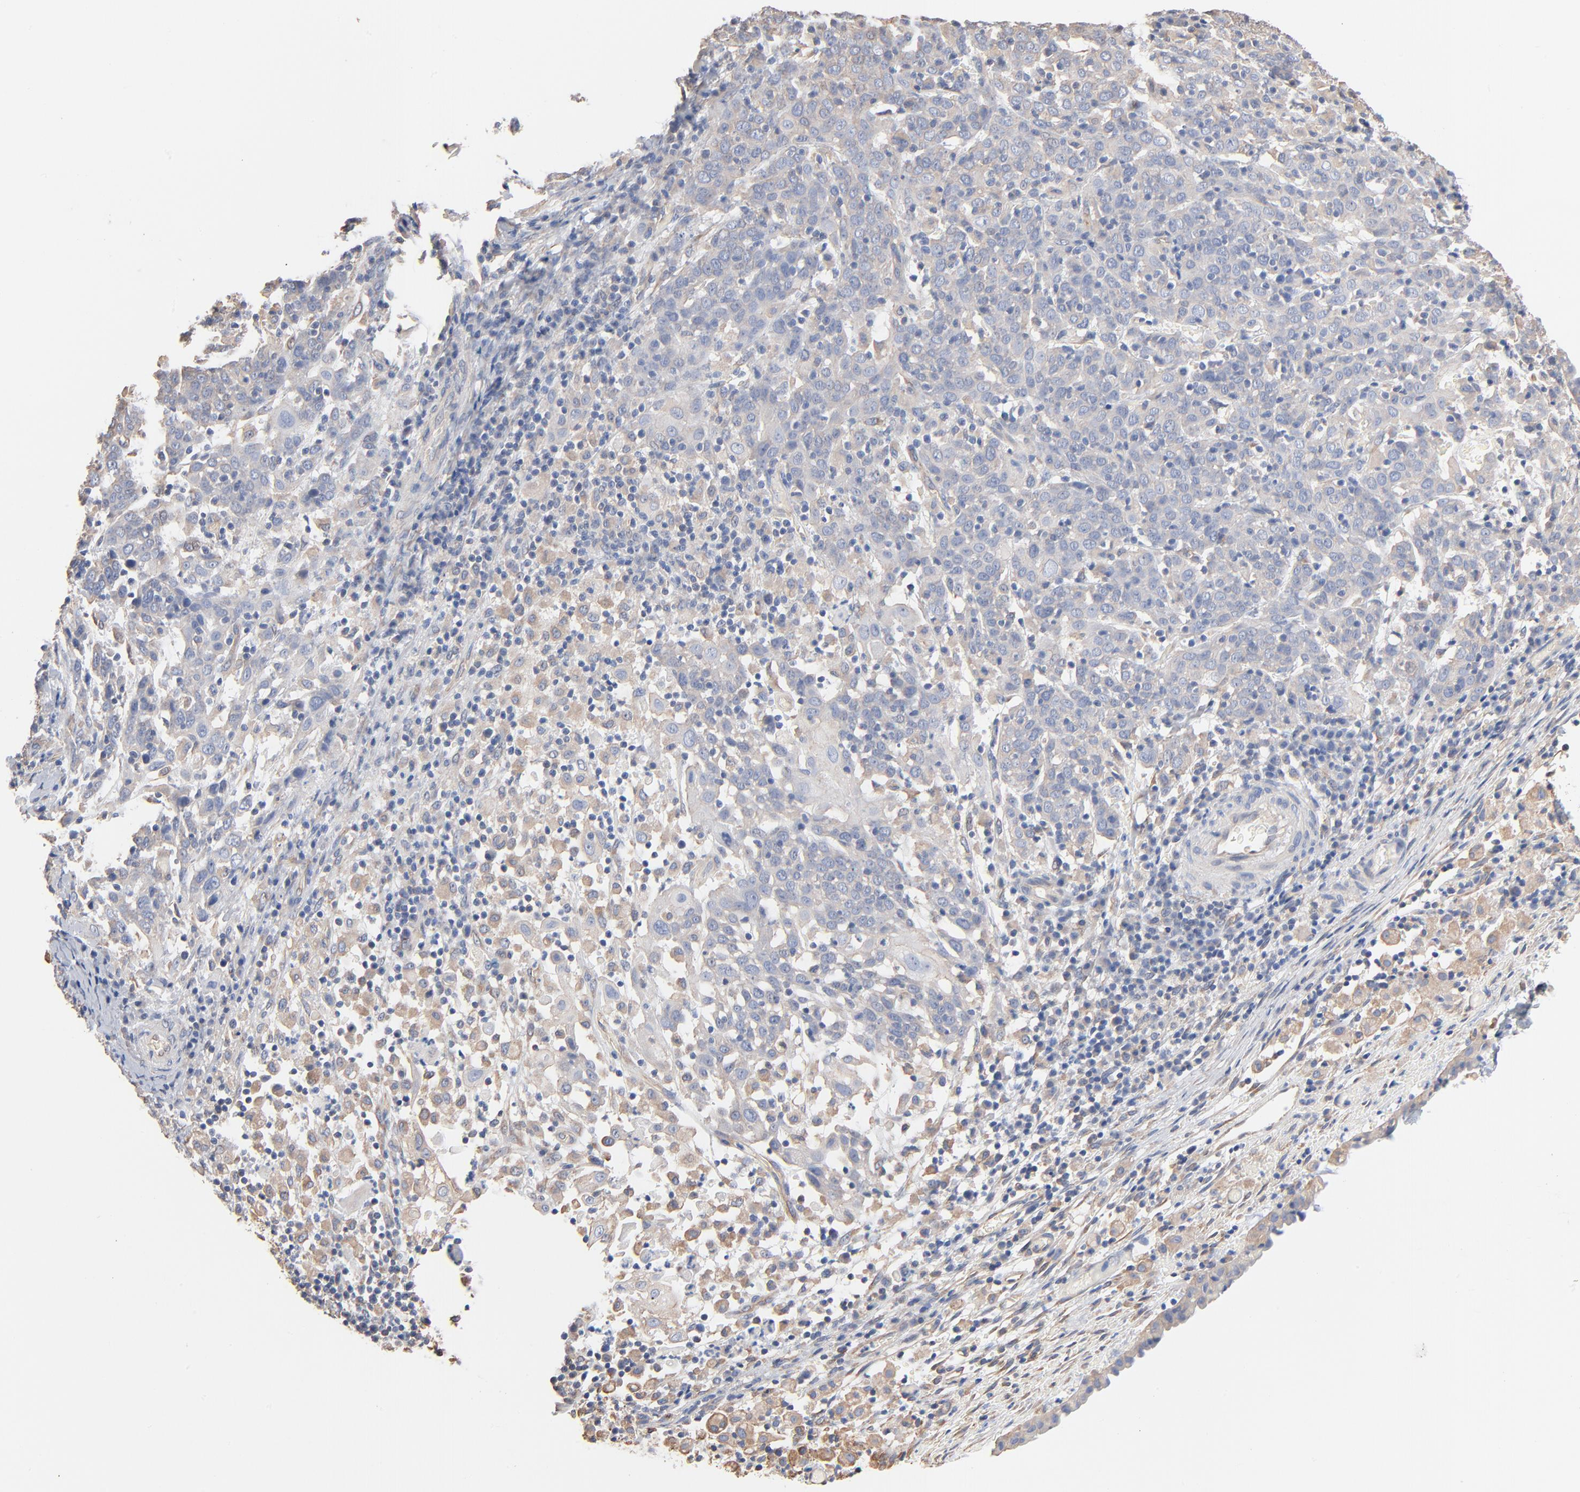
{"staining": {"intensity": "negative", "quantity": "none", "location": "none"}, "tissue": "cervical cancer", "cell_type": "Tumor cells", "image_type": "cancer", "snomed": [{"axis": "morphology", "description": "Normal tissue, NOS"}, {"axis": "morphology", "description": "Squamous cell carcinoma, NOS"}, {"axis": "topography", "description": "Cervix"}], "caption": "IHC of cervical cancer (squamous cell carcinoma) exhibits no expression in tumor cells.", "gene": "ABCD4", "patient": {"sex": "female", "age": 67}}